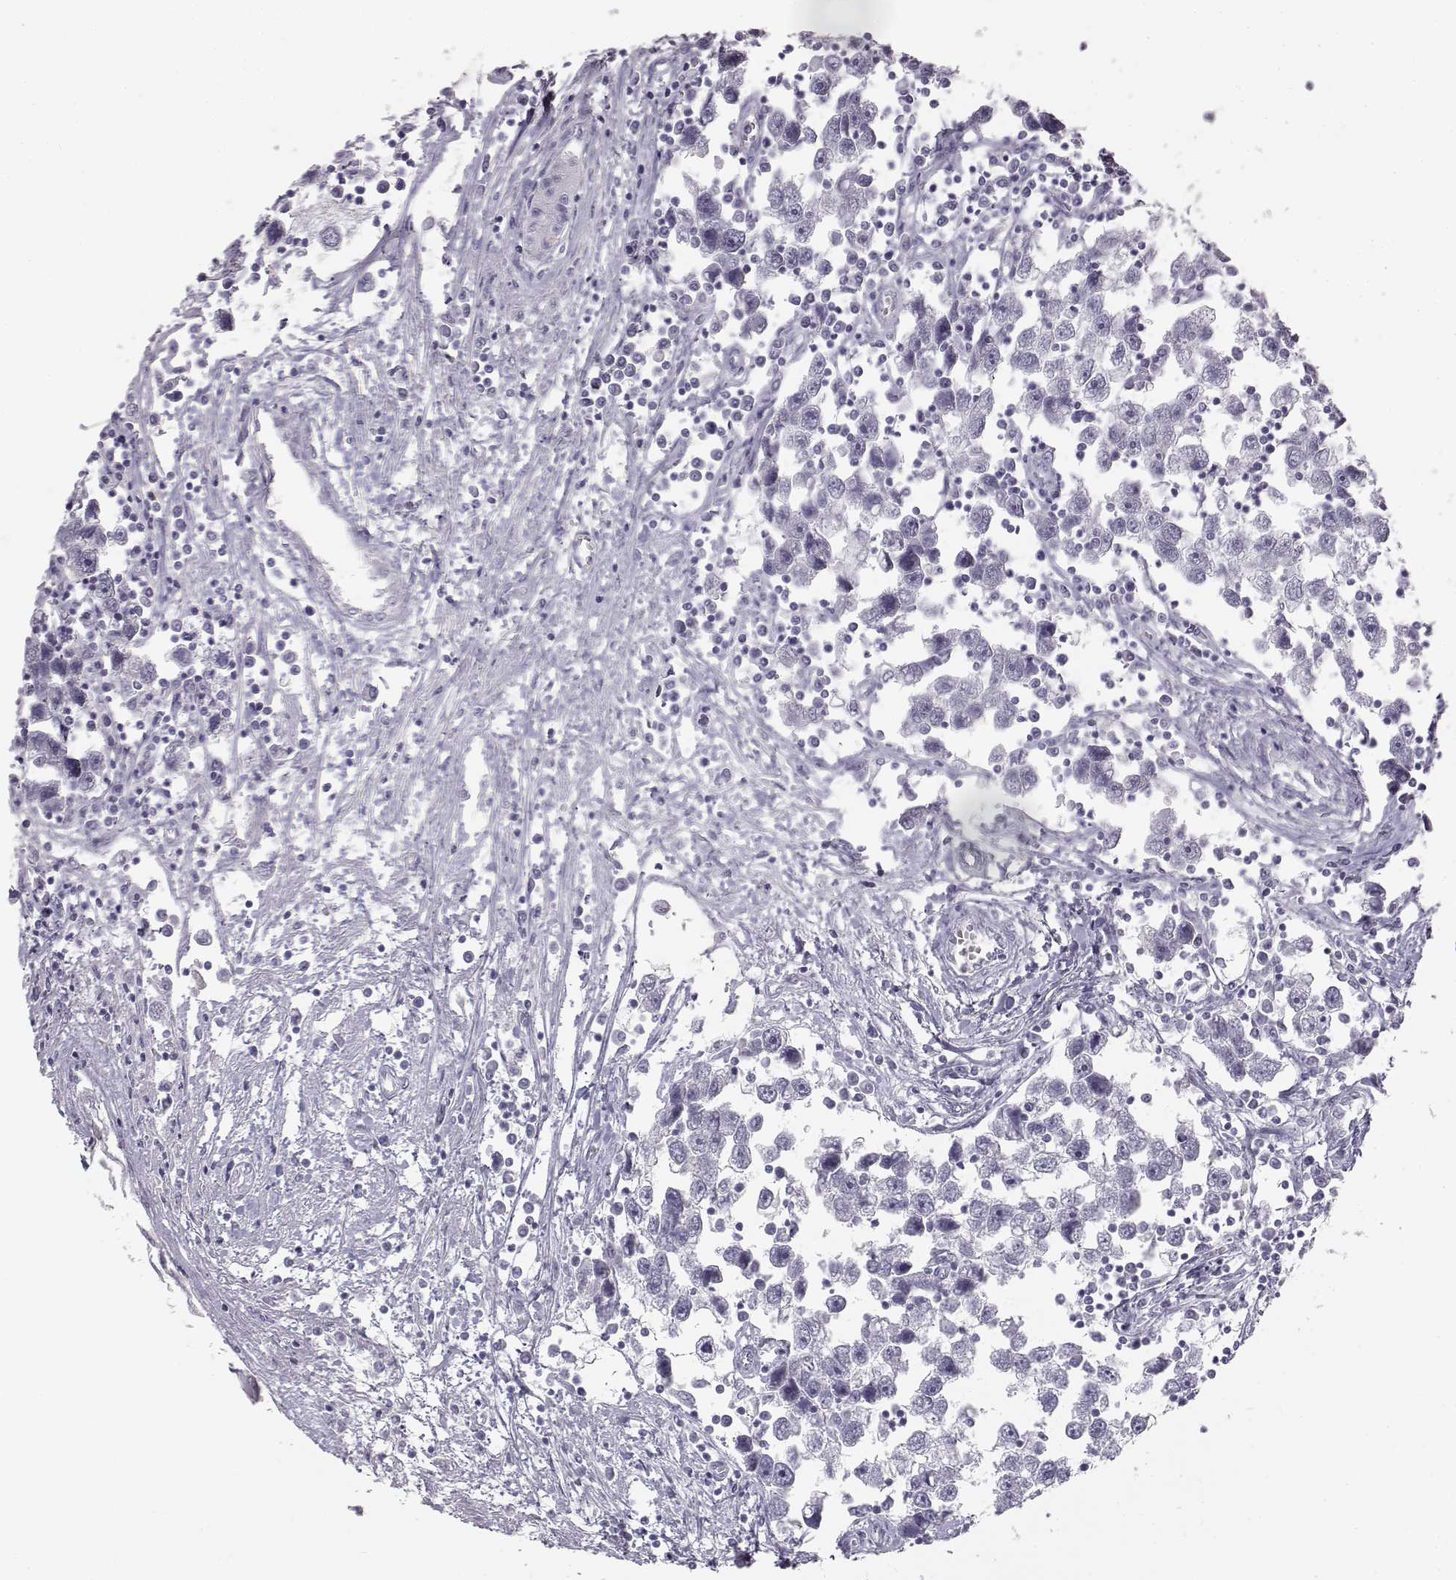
{"staining": {"intensity": "negative", "quantity": "none", "location": "none"}, "tissue": "testis cancer", "cell_type": "Tumor cells", "image_type": "cancer", "snomed": [{"axis": "morphology", "description": "Seminoma, NOS"}, {"axis": "topography", "description": "Testis"}], "caption": "An IHC histopathology image of seminoma (testis) is shown. There is no staining in tumor cells of seminoma (testis). (Brightfield microscopy of DAB (3,3'-diaminobenzidine) immunohistochemistry (IHC) at high magnification).", "gene": "MYCBPAP", "patient": {"sex": "male", "age": 30}}